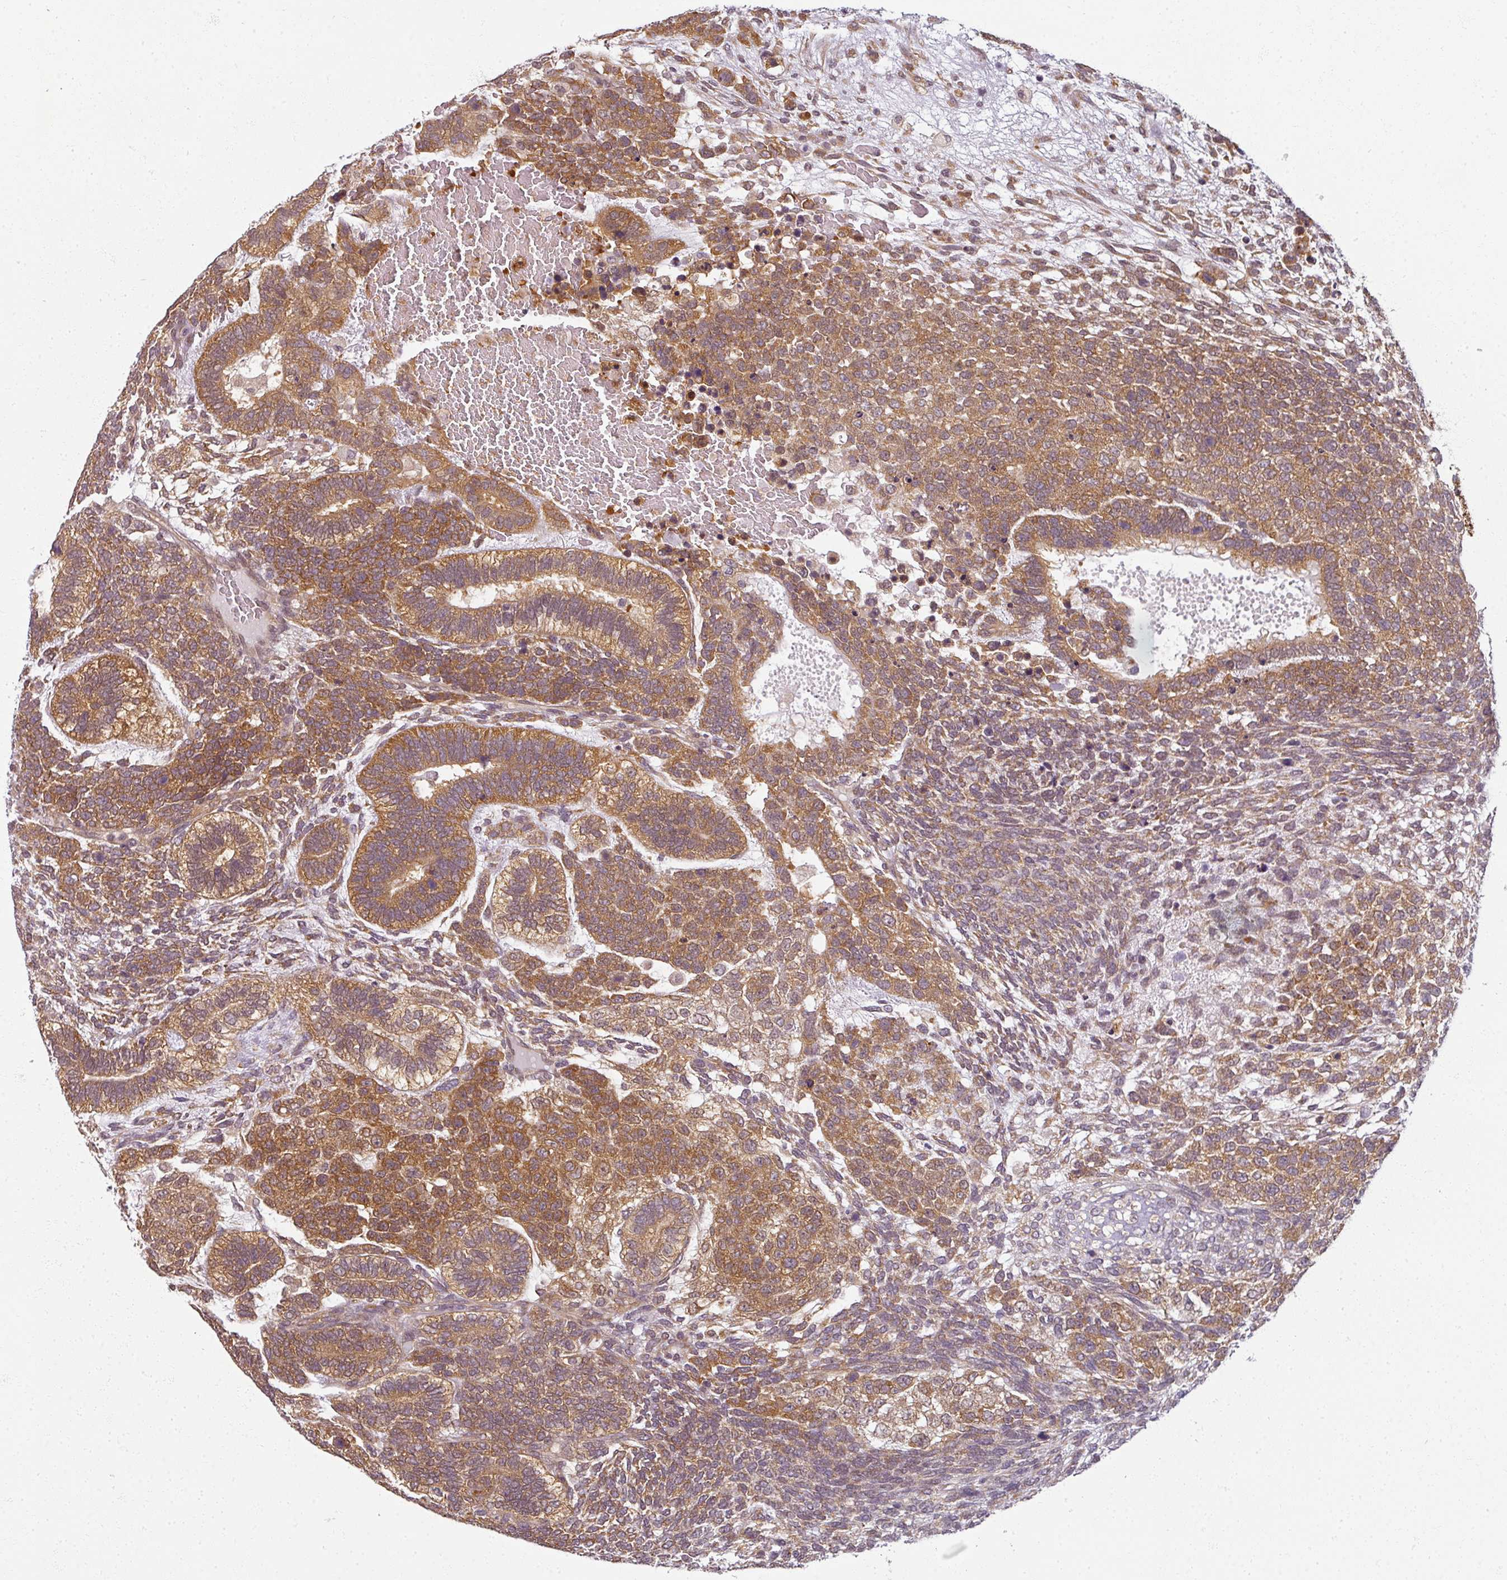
{"staining": {"intensity": "moderate", "quantity": ">75%", "location": "cytoplasmic/membranous"}, "tissue": "testis cancer", "cell_type": "Tumor cells", "image_type": "cancer", "snomed": [{"axis": "morphology", "description": "Carcinoma, Embryonal, NOS"}, {"axis": "topography", "description": "Testis"}], "caption": "A brown stain shows moderate cytoplasmic/membranous positivity of a protein in testis cancer tumor cells. Immunohistochemistry (ihc) stains the protein of interest in brown and the nuclei are stained blue.", "gene": "AGPAT4", "patient": {"sex": "male", "age": 23}}